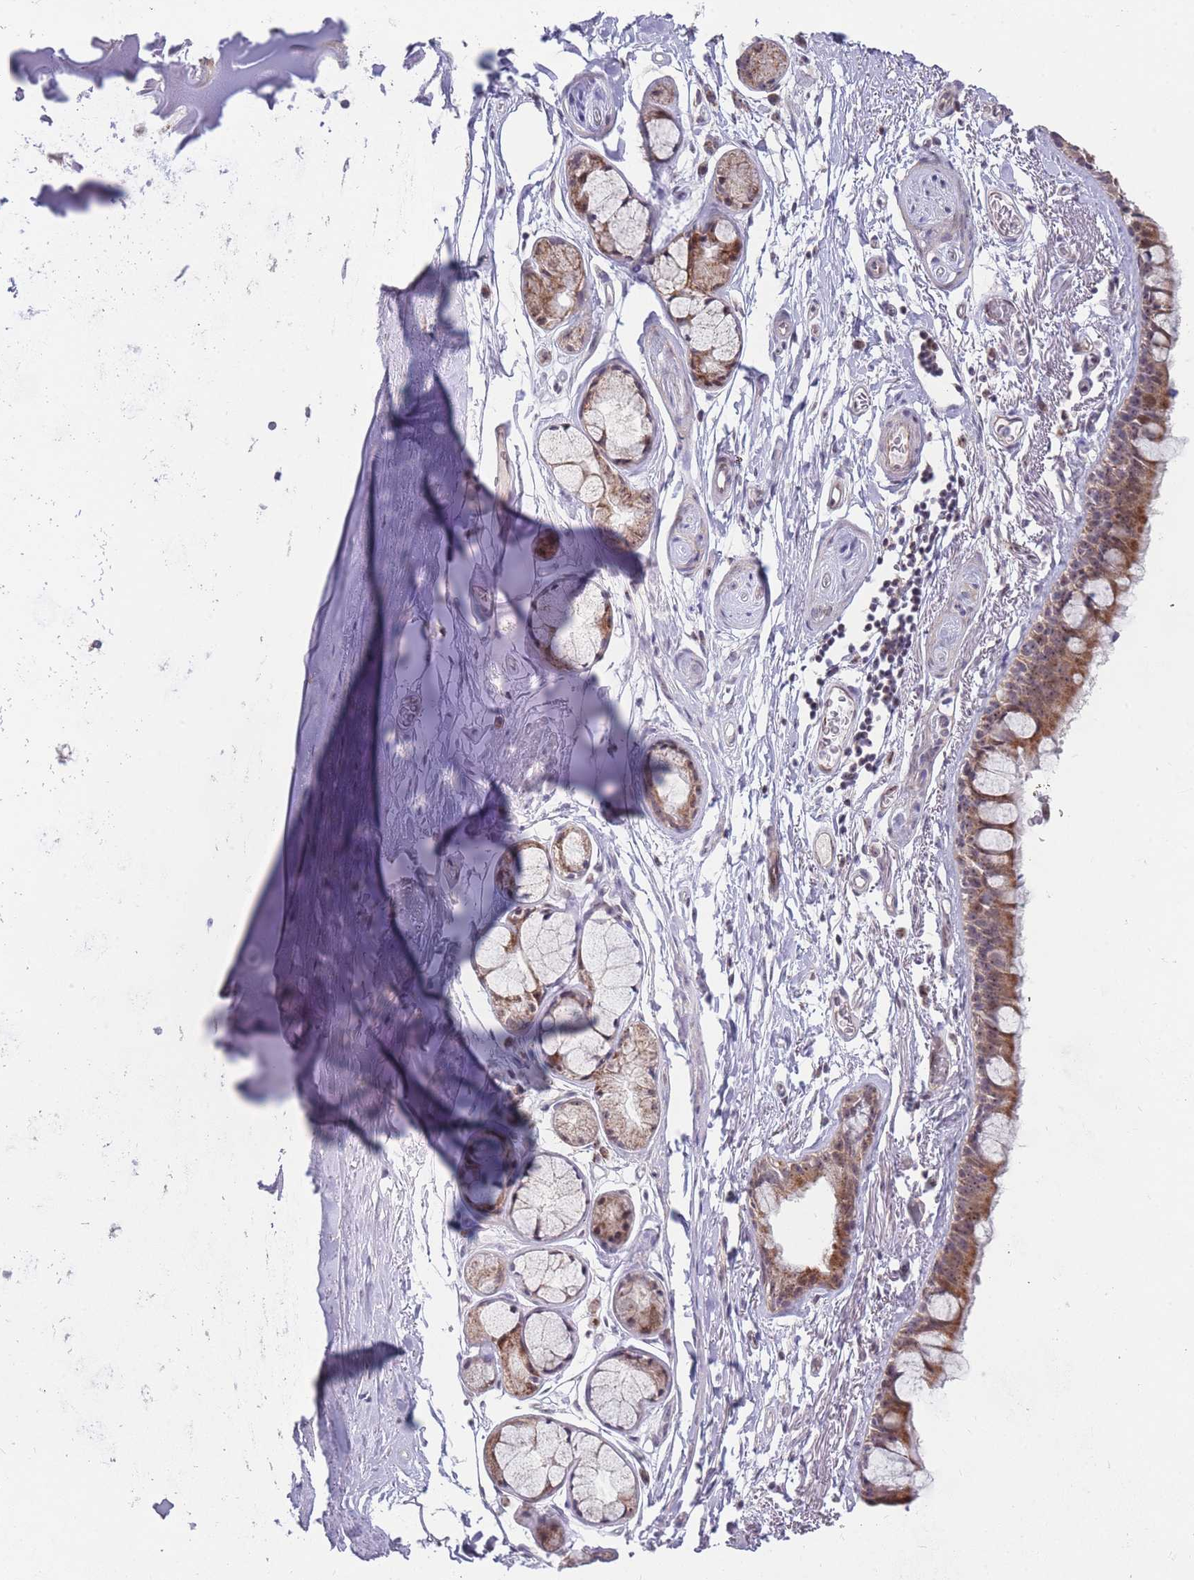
{"staining": {"intensity": "negative", "quantity": "none", "location": "none"}, "tissue": "adipose tissue", "cell_type": "Adipocytes", "image_type": "normal", "snomed": [{"axis": "morphology", "description": "Normal tissue, NOS"}, {"axis": "topography", "description": "Lymph node"}, {"axis": "topography", "description": "Bronchus"}], "caption": "Immunohistochemical staining of normal human adipose tissue reveals no significant positivity in adipocytes.", "gene": "MCIDAS", "patient": {"sex": "male", "age": 63}}